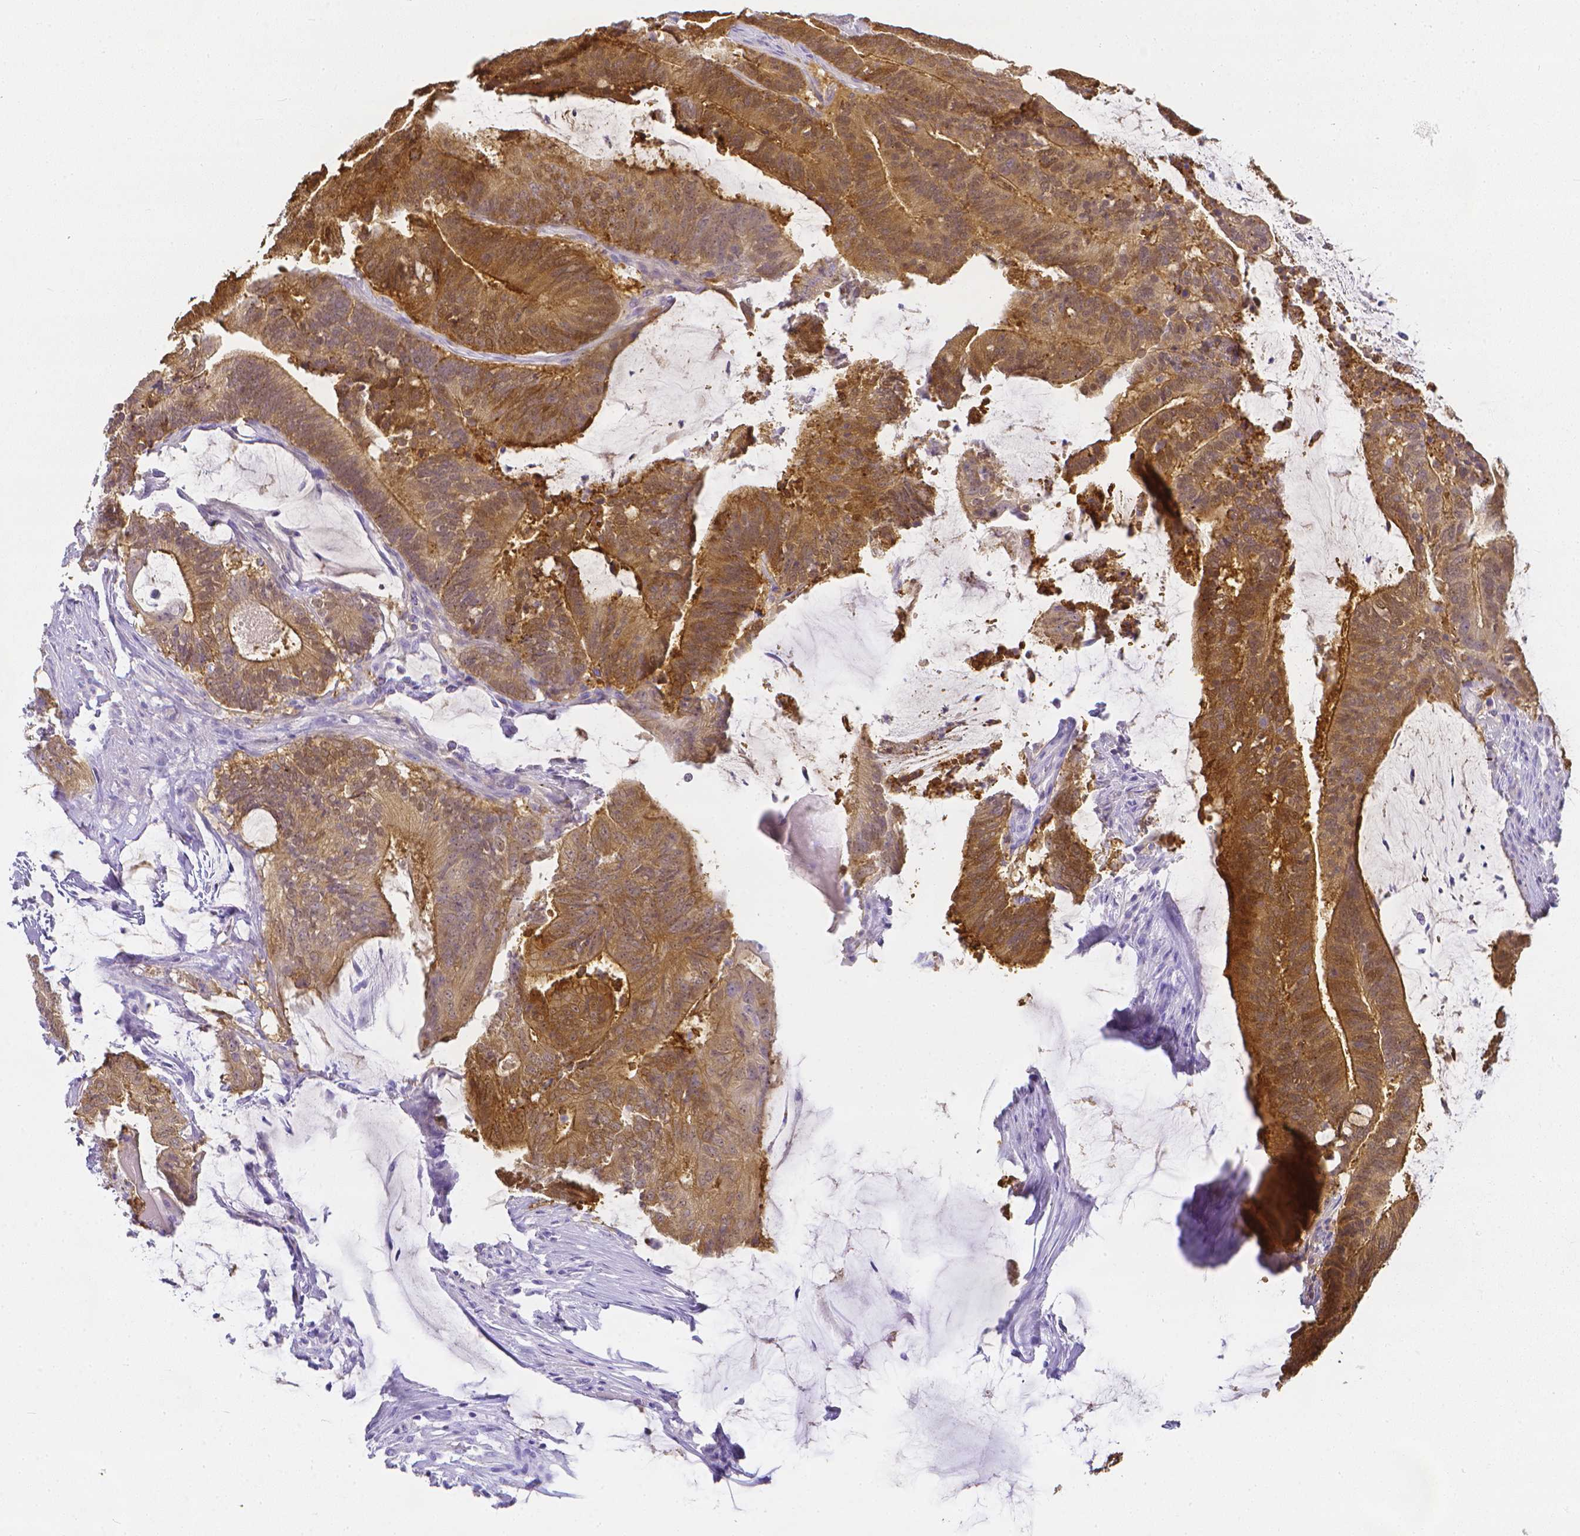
{"staining": {"intensity": "moderate", "quantity": "25%-75%", "location": "cytoplasmic/membranous,nuclear"}, "tissue": "colorectal cancer", "cell_type": "Tumor cells", "image_type": "cancer", "snomed": [{"axis": "morphology", "description": "Adenocarcinoma, NOS"}, {"axis": "topography", "description": "Colon"}], "caption": "Immunohistochemistry (IHC) of human colorectal adenocarcinoma demonstrates medium levels of moderate cytoplasmic/membranous and nuclear expression in approximately 25%-75% of tumor cells.", "gene": "LGALS4", "patient": {"sex": "female", "age": 43}}